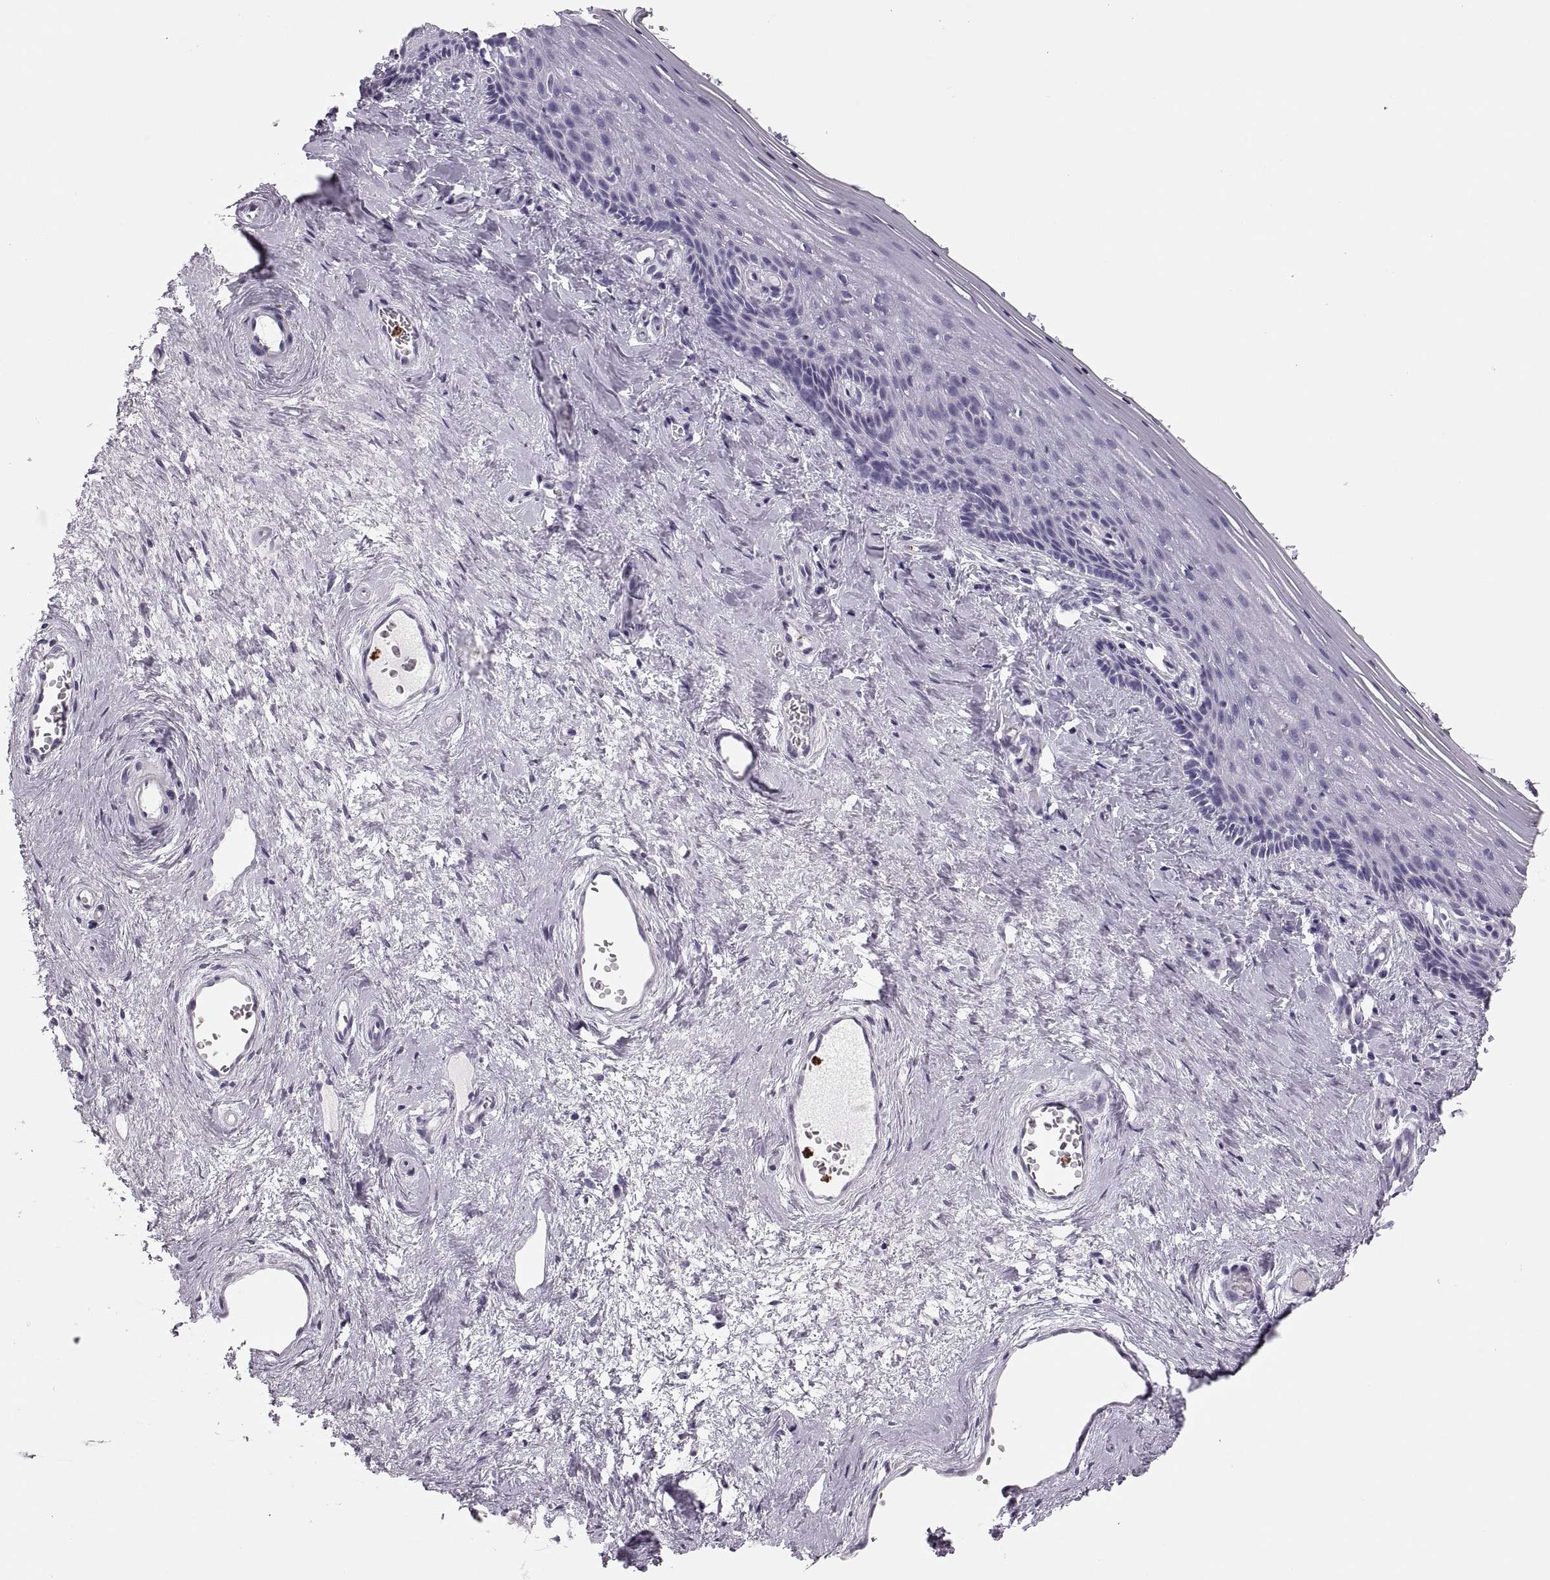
{"staining": {"intensity": "negative", "quantity": "none", "location": "none"}, "tissue": "vagina", "cell_type": "Squamous epithelial cells", "image_type": "normal", "snomed": [{"axis": "morphology", "description": "Normal tissue, NOS"}, {"axis": "topography", "description": "Vagina"}], "caption": "Human vagina stained for a protein using IHC displays no staining in squamous epithelial cells.", "gene": "MILR1", "patient": {"sex": "female", "age": 45}}